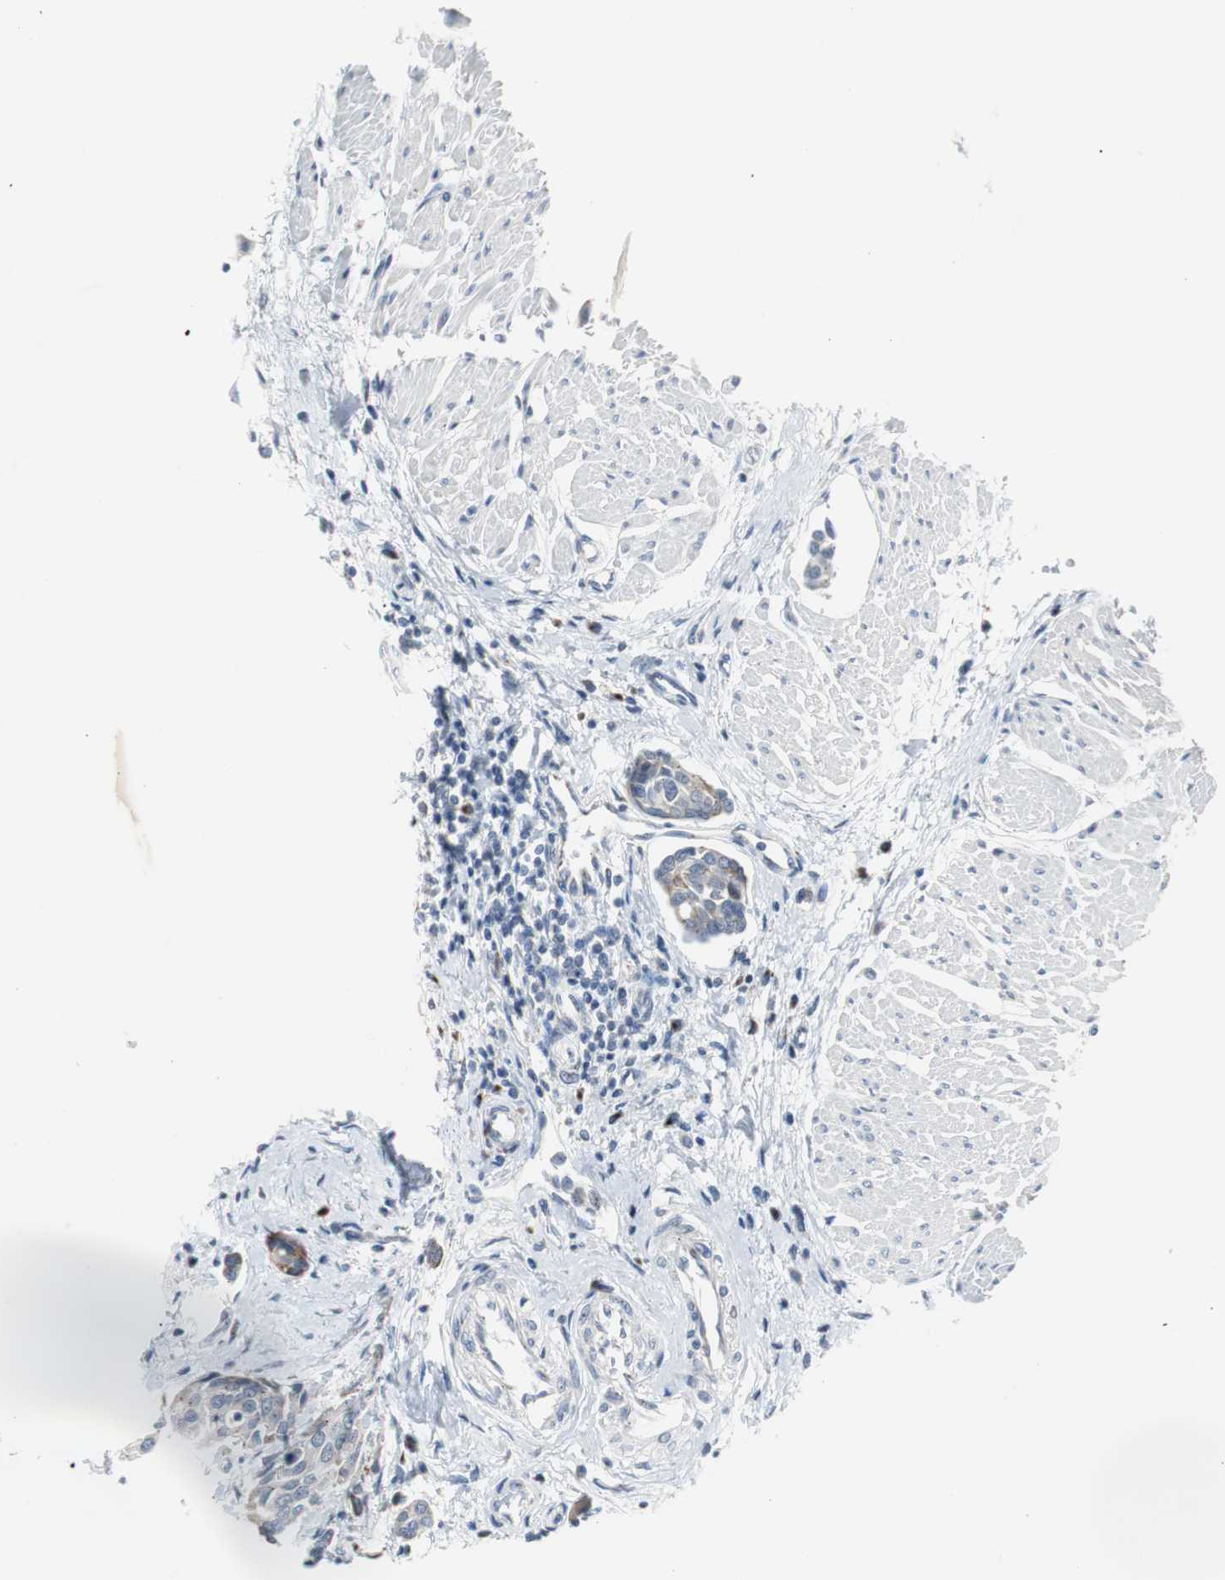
{"staining": {"intensity": "moderate", "quantity": "<25%", "location": "cytoplasmic/membranous"}, "tissue": "urothelial cancer", "cell_type": "Tumor cells", "image_type": "cancer", "snomed": [{"axis": "morphology", "description": "Urothelial carcinoma, High grade"}, {"axis": "topography", "description": "Urinary bladder"}], "caption": "Urothelial carcinoma (high-grade) stained for a protein (brown) exhibits moderate cytoplasmic/membranous positive positivity in approximately <25% of tumor cells.", "gene": "SOX30", "patient": {"sex": "male", "age": 78}}